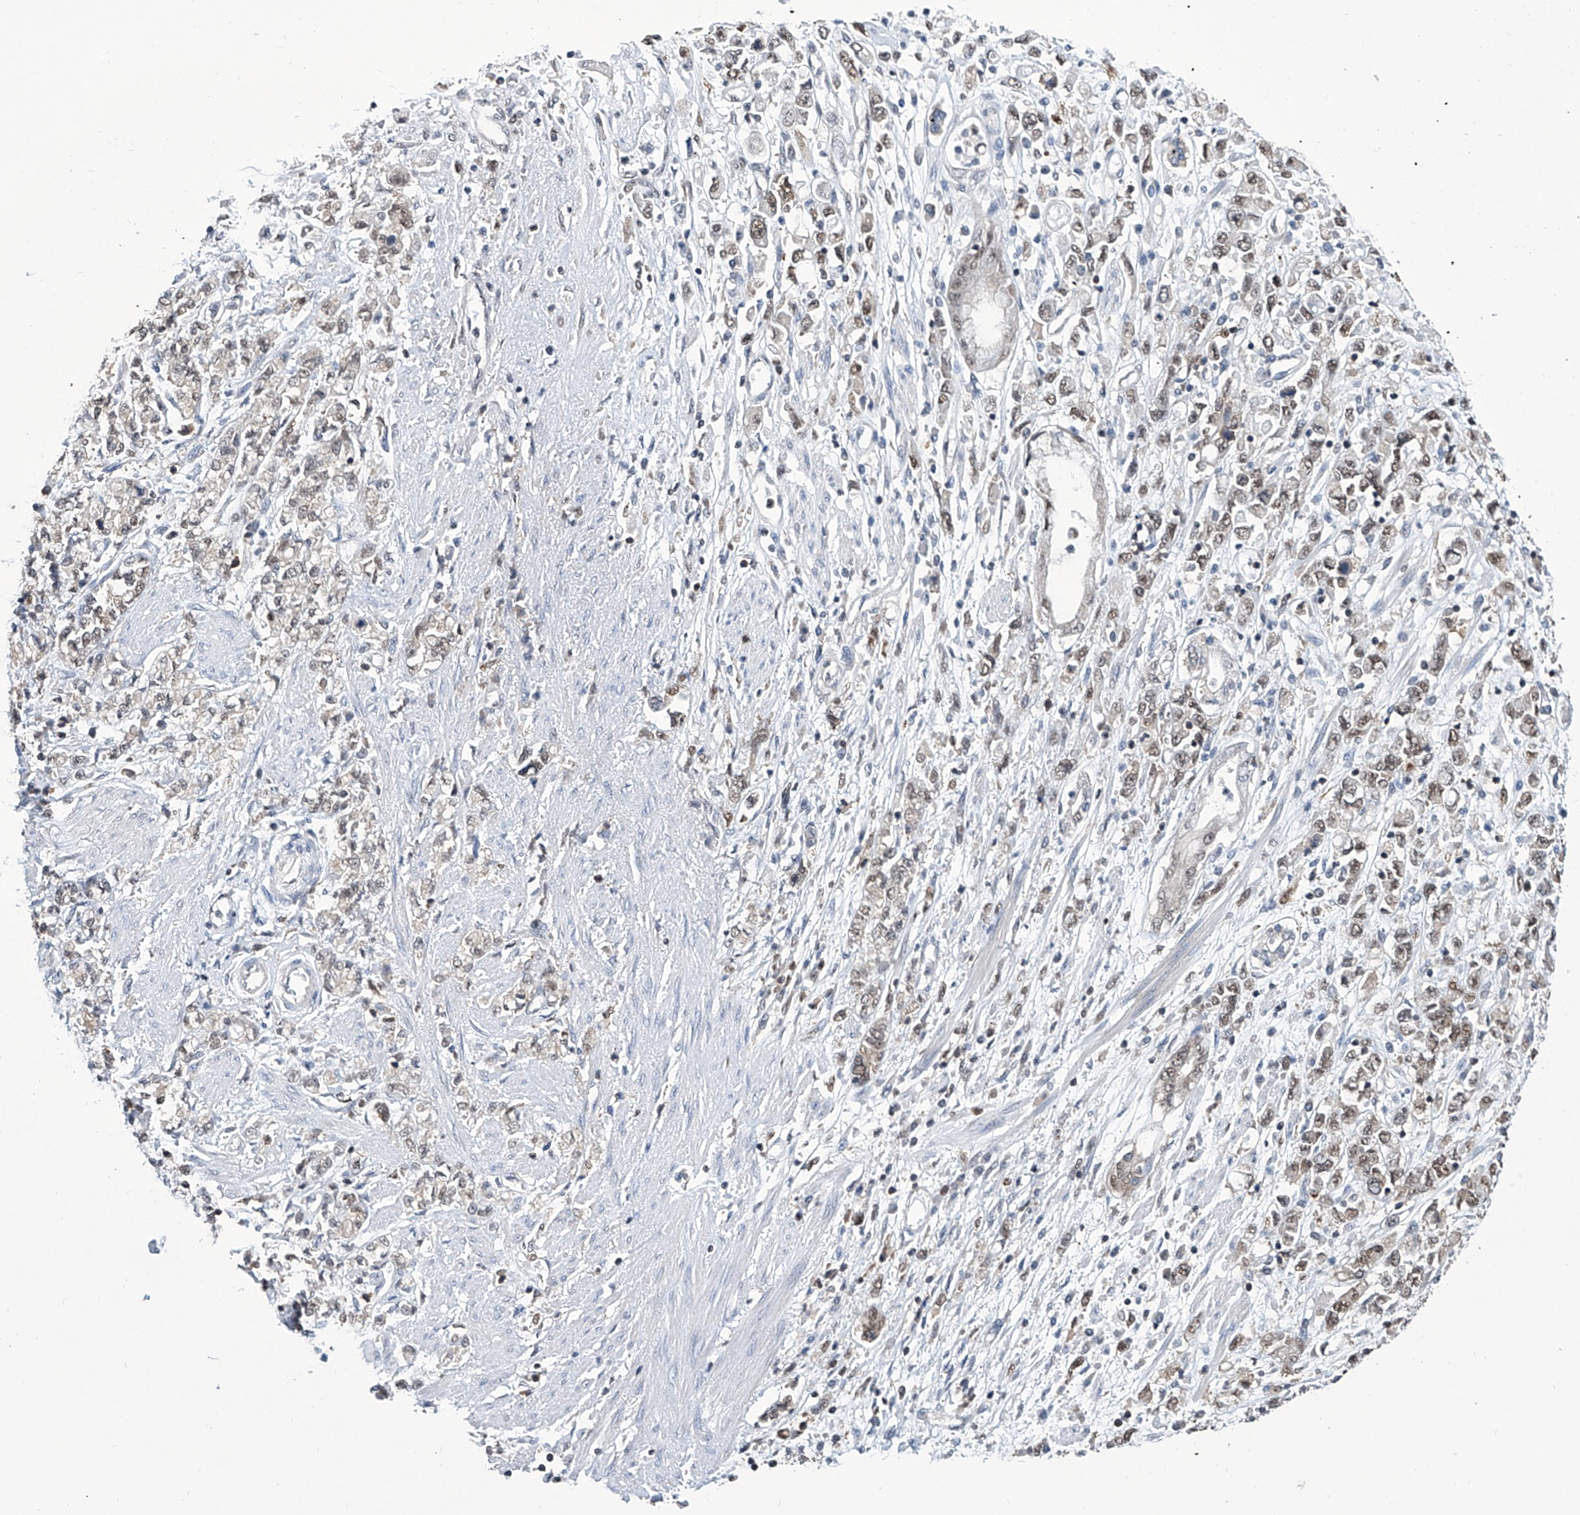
{"staining": {"intensity": "weak", "quantity": ">75%", "location": "nuclear"}, "tissue": "stomach cancer", "cell_type": "Tumor cells", "image_type": "cancer", "snomed": [{"axis": "morphology", "description": "Adenocarcinoma, NOS"}, {"axis": "topography", "description": "Stomach"}], "caption": "Protein analysis of stomach cancer tissue shows weak nuclear positivity in approximately >75% of tumor cells.", "gene": "SREBF2", "patient": {"sex": "female", "age": 76}}